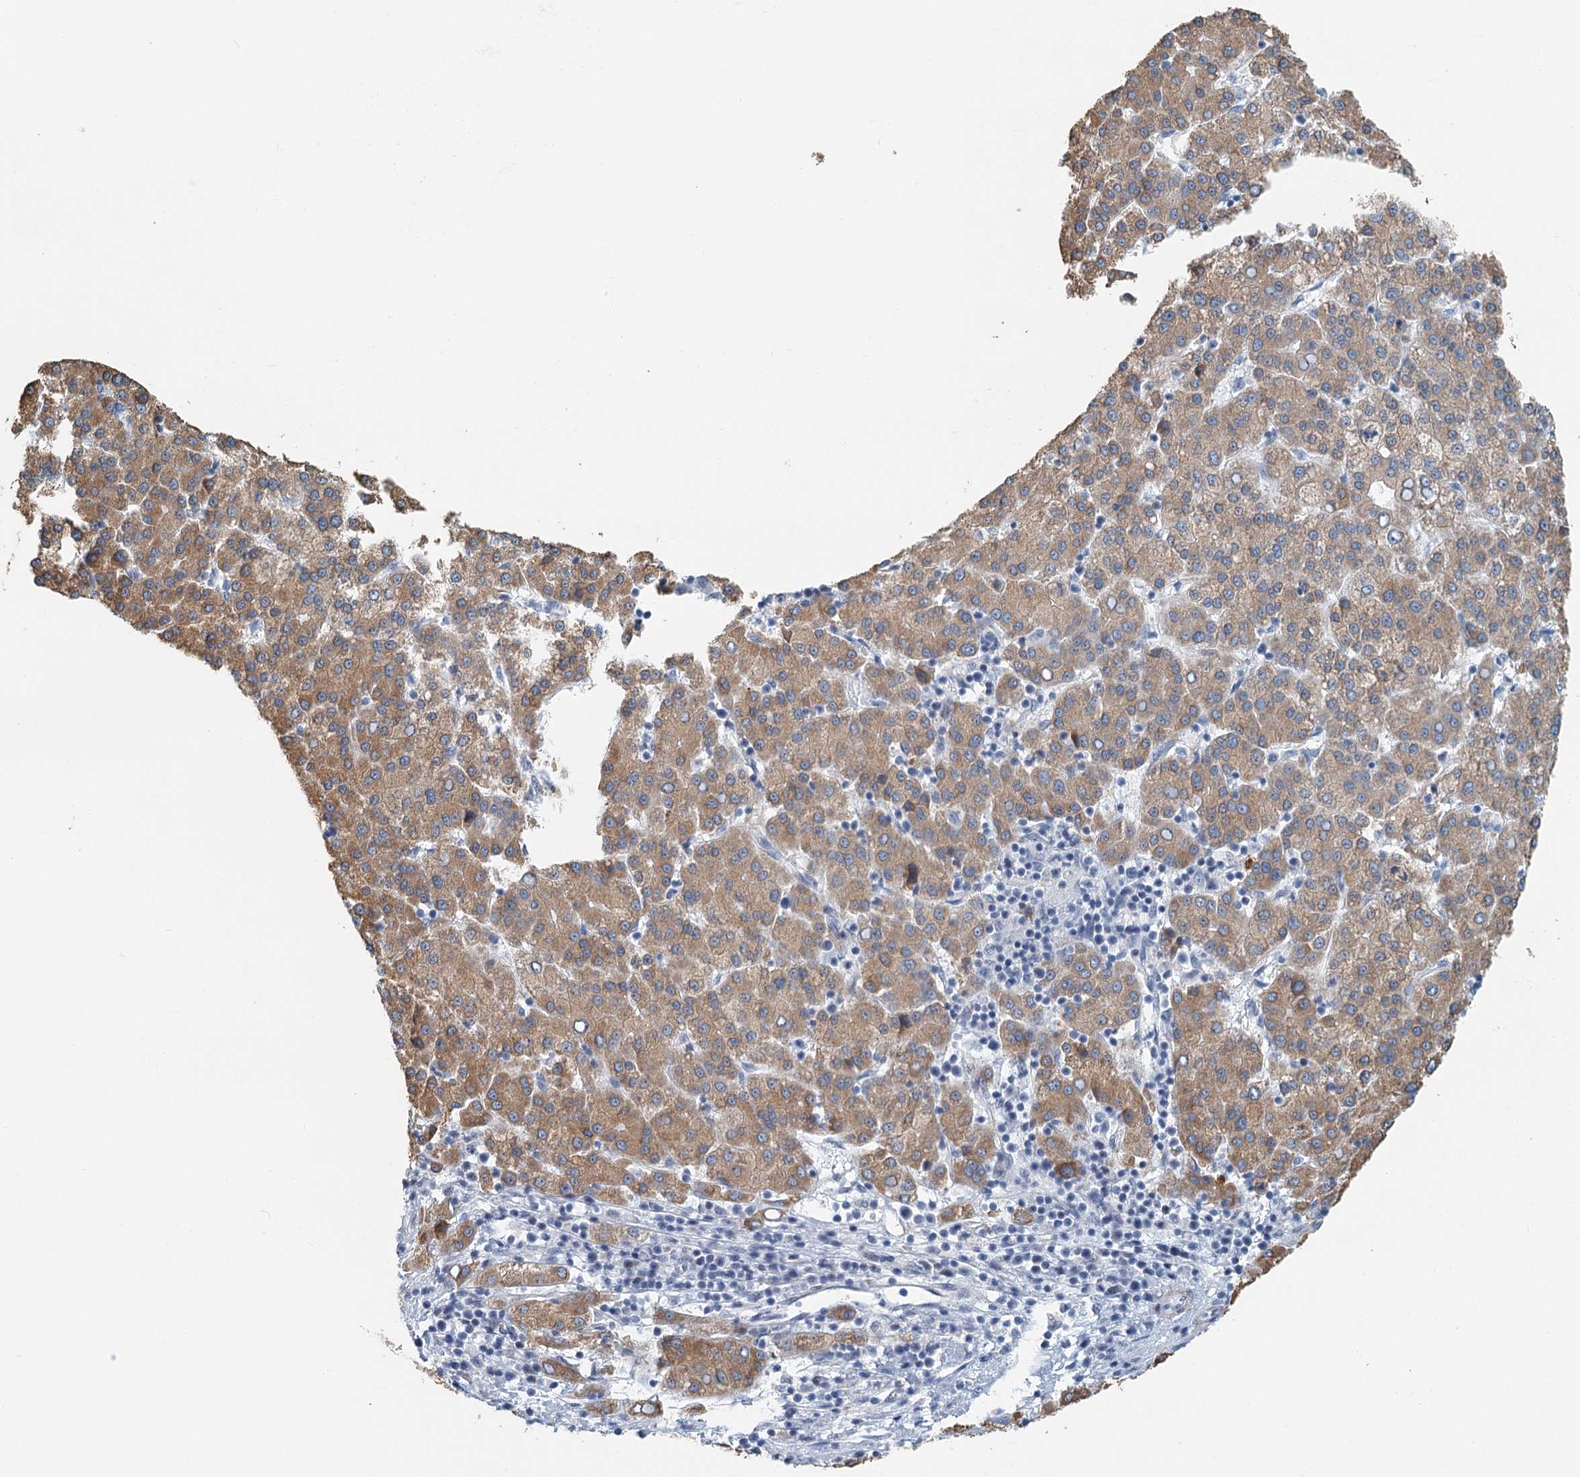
{"staining": {"intensity": "moderate", "quantity": ">75%", "location": "cytoplasmic/membranous"}, "tissue": "liver cancer", "cell_type": "Tumor cells", "image_type": "cancer", "snomed": [{"axis": "morphology", "description": "Carcinoma, Hepatocellular, NOS"}, {"axis": "topography", "description": "Liver"}], "caption": "Human liver cancer stained for a protein (brown) exhibits moderate cytoplasmic/membranous positive positivity in approximately >75% of tumor cells.", "gene": "ZNF527", "patient": {"sex": "female", "age": 58}}